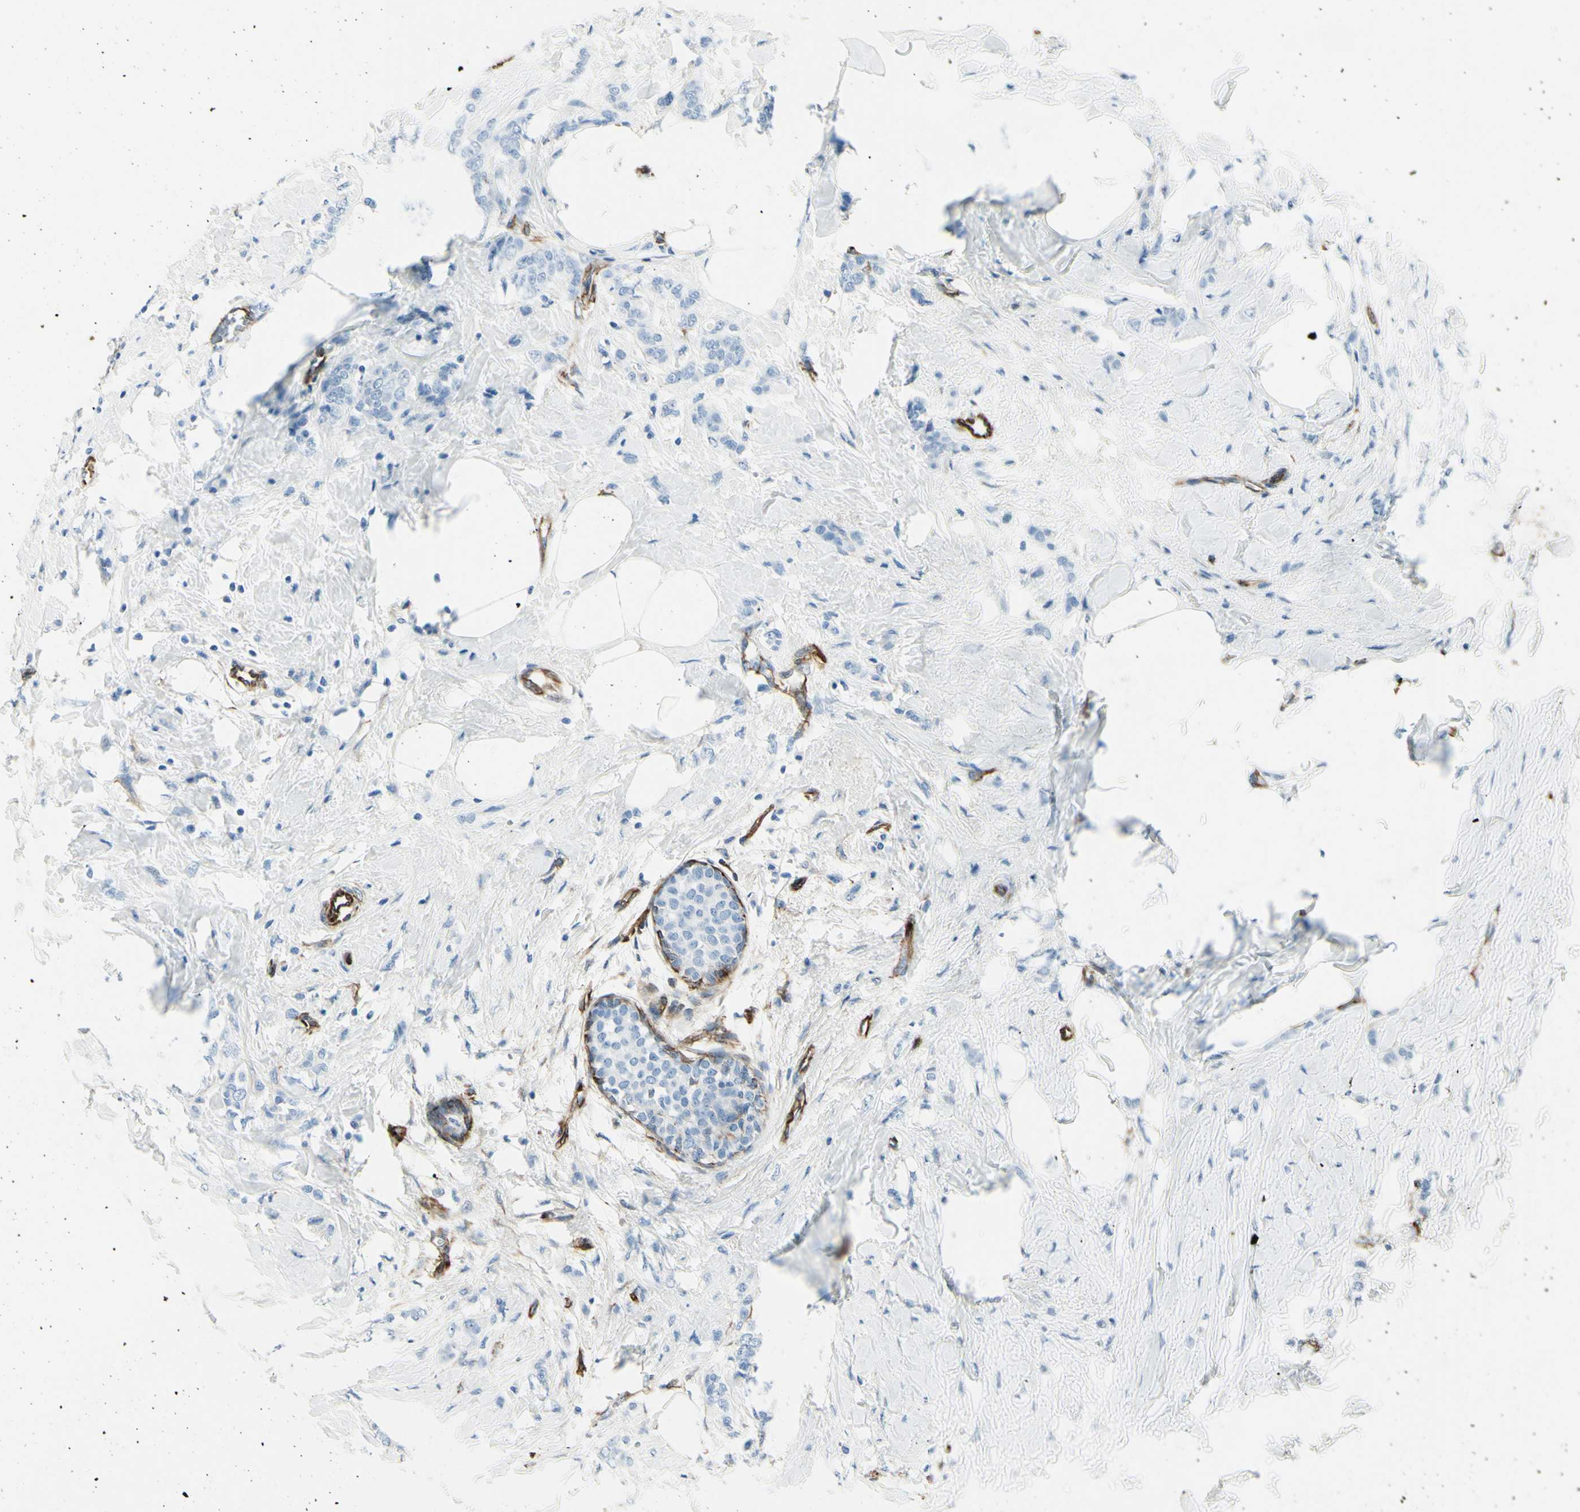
{"staining": {"intensity": "negative", "quantity": "none", "location": "none"}, "tissue": "breast cancer", "cell_type": "Tumor cells", "image_type": "cancer", "snomed": [{"axis": "morphology", "description": "Lobular carcinoma, in situ"}, {"axis": "morphology", "description": "Lobular carcinoma"}, {"axis": "topography", "description": "Breast"}], "caption": "There is no significant positivity in tumor cells of lobular carcinoma in situ (breast).", "gene": "PTH2R", "patient": {"sex": "female", "age": 41}}